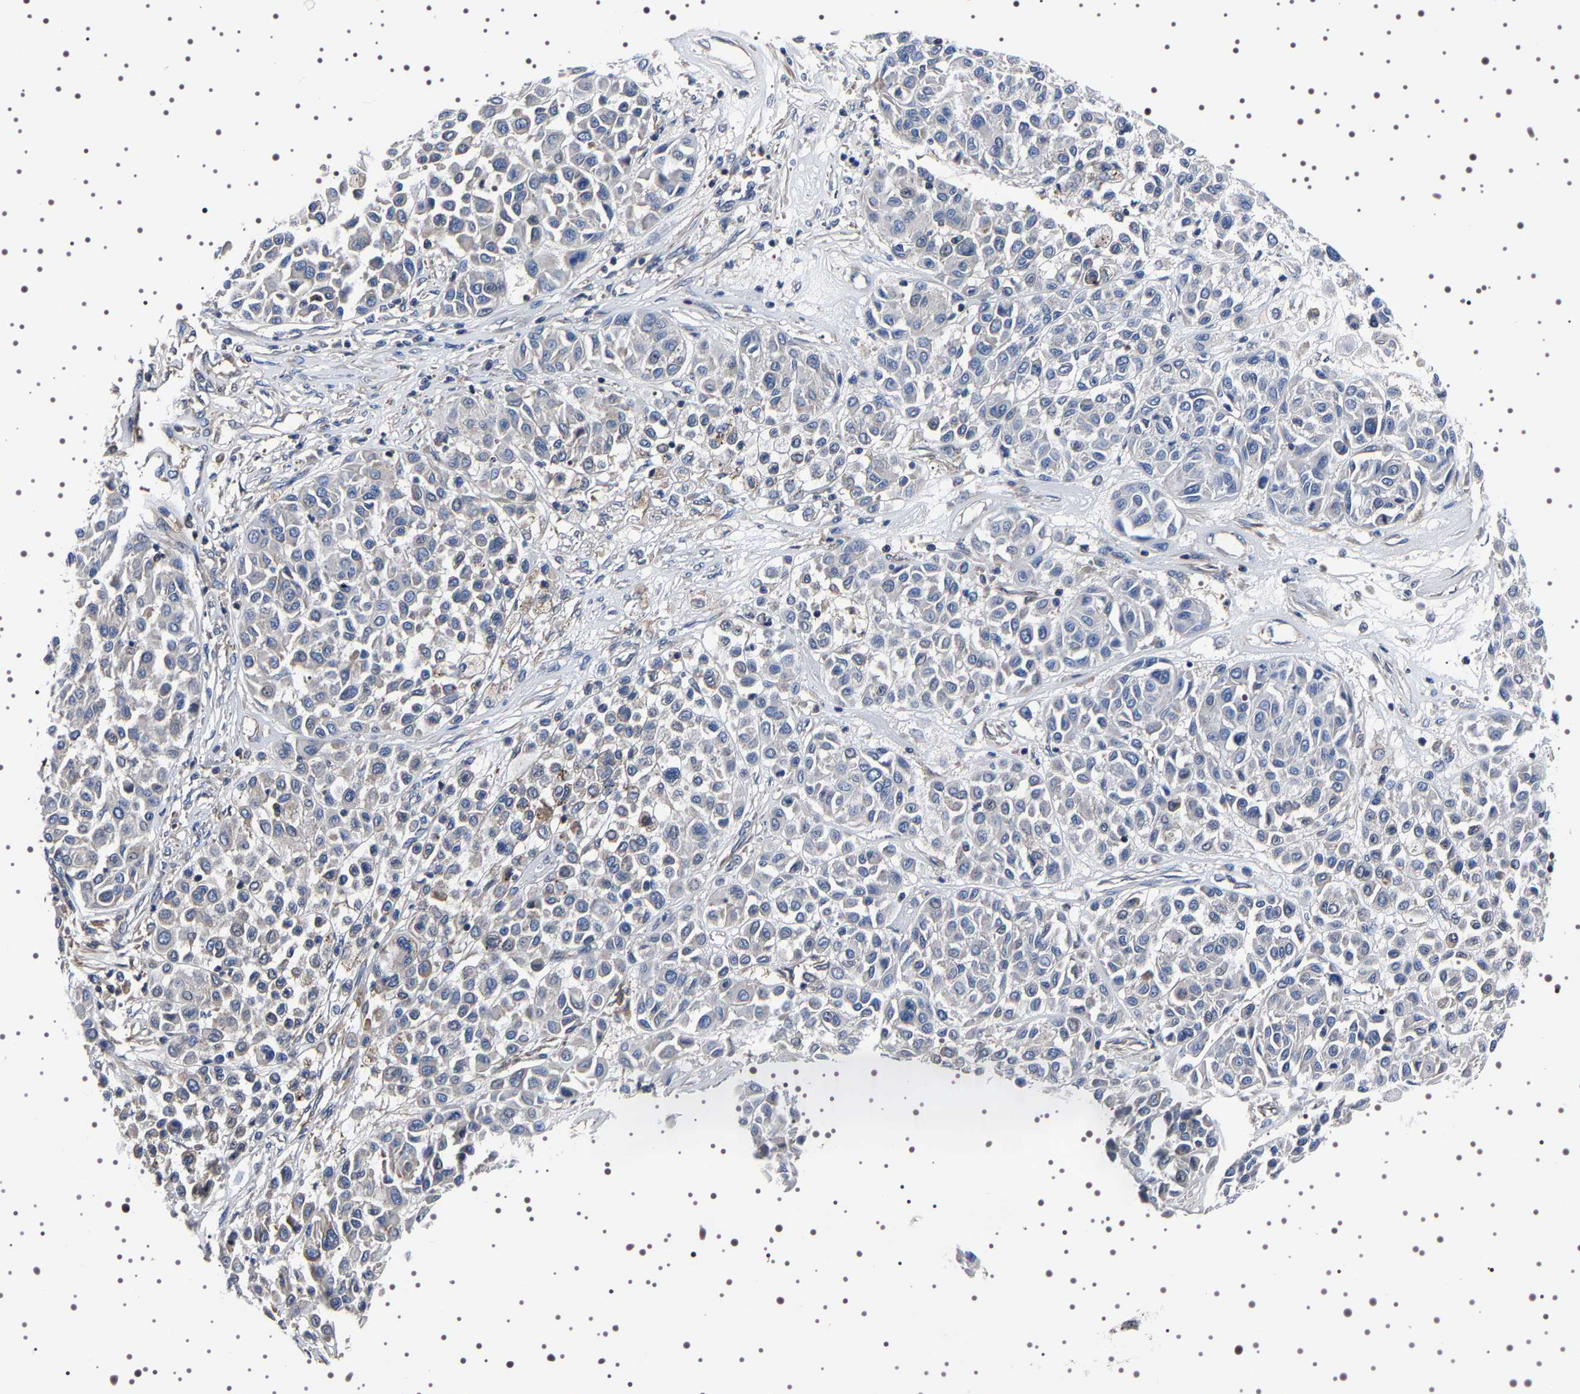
{"staining": {"intensity": "negative", "quantity": "none", "location": "none"}, "tissue": "melanoma", "cell_type": "Tumor cells", "image_type": "cancer", "snomed": [{"axis": "morphology", "description": "Malignant melanoma, Metastatic site"}, {"axis": "topography", "description": "Soft tissue"}], "caption": "This is an IHC photomicrograph of malignant melanoma (metastatic site). There is no positivity in tumor cells.", "gene": "WDR1", "patient": {"sex": "male", "age": 41}}